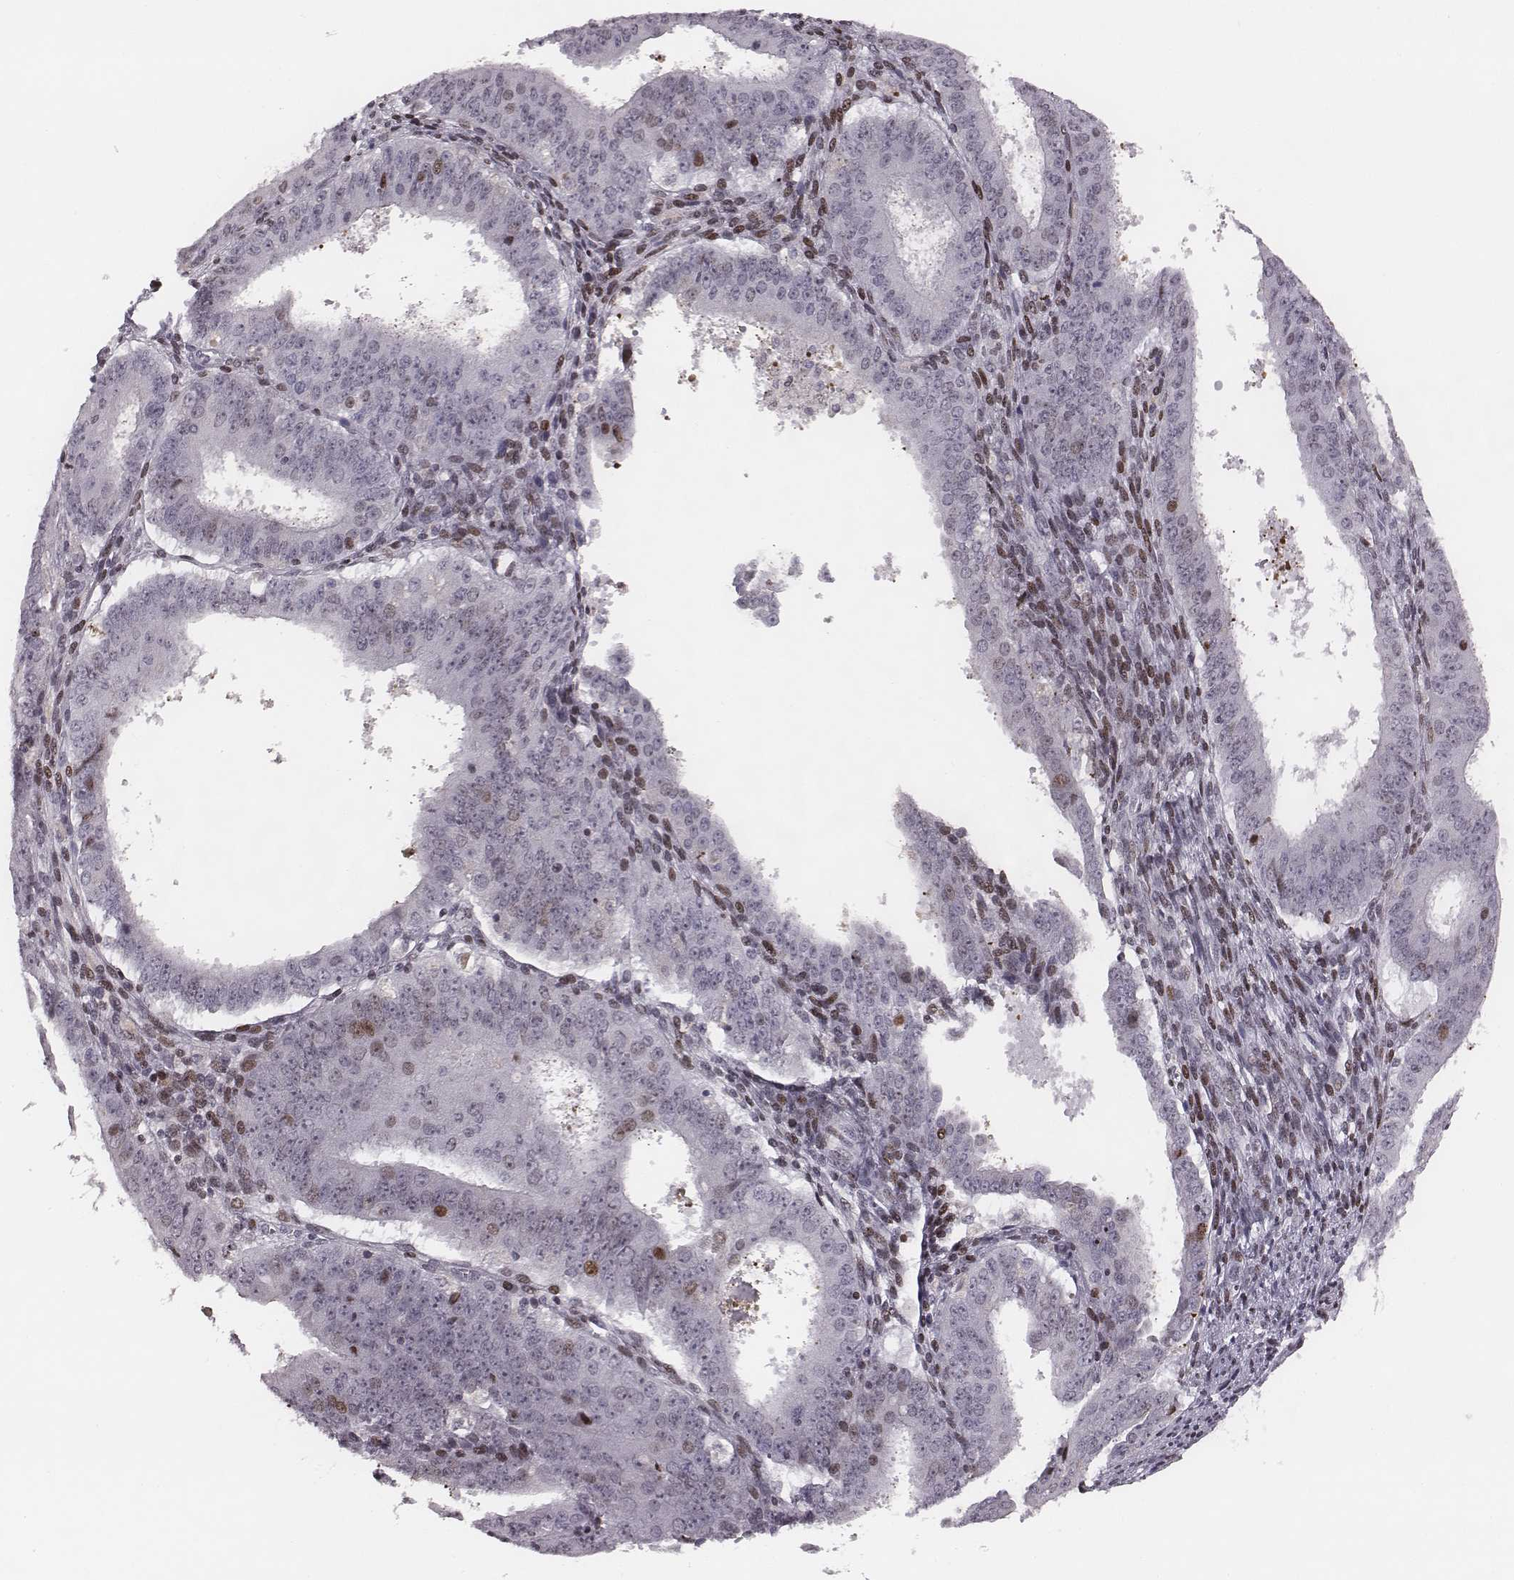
{"staining": {"intensity": "weak", "quantity": "<25%", "location": "nuclear"}, "tissue": "ovarian cancer", "cell_type": "Tumor cells", "image_type": "cancer", "snomed": [{"axis": "morphology", "description": "Carcinoma, endometroid"}, {"axis": "topography", "description": "Ovary"}], "caption": "High magnification brightfield microscopy of ovarian cancer (endometroid carcinoma) stained with DAB (brown) and counterstained with hematoxylin (blue): tumor cells show no significant expression.", "gene": "NDC1", "patient": {"sex": "female", "age": 42}}